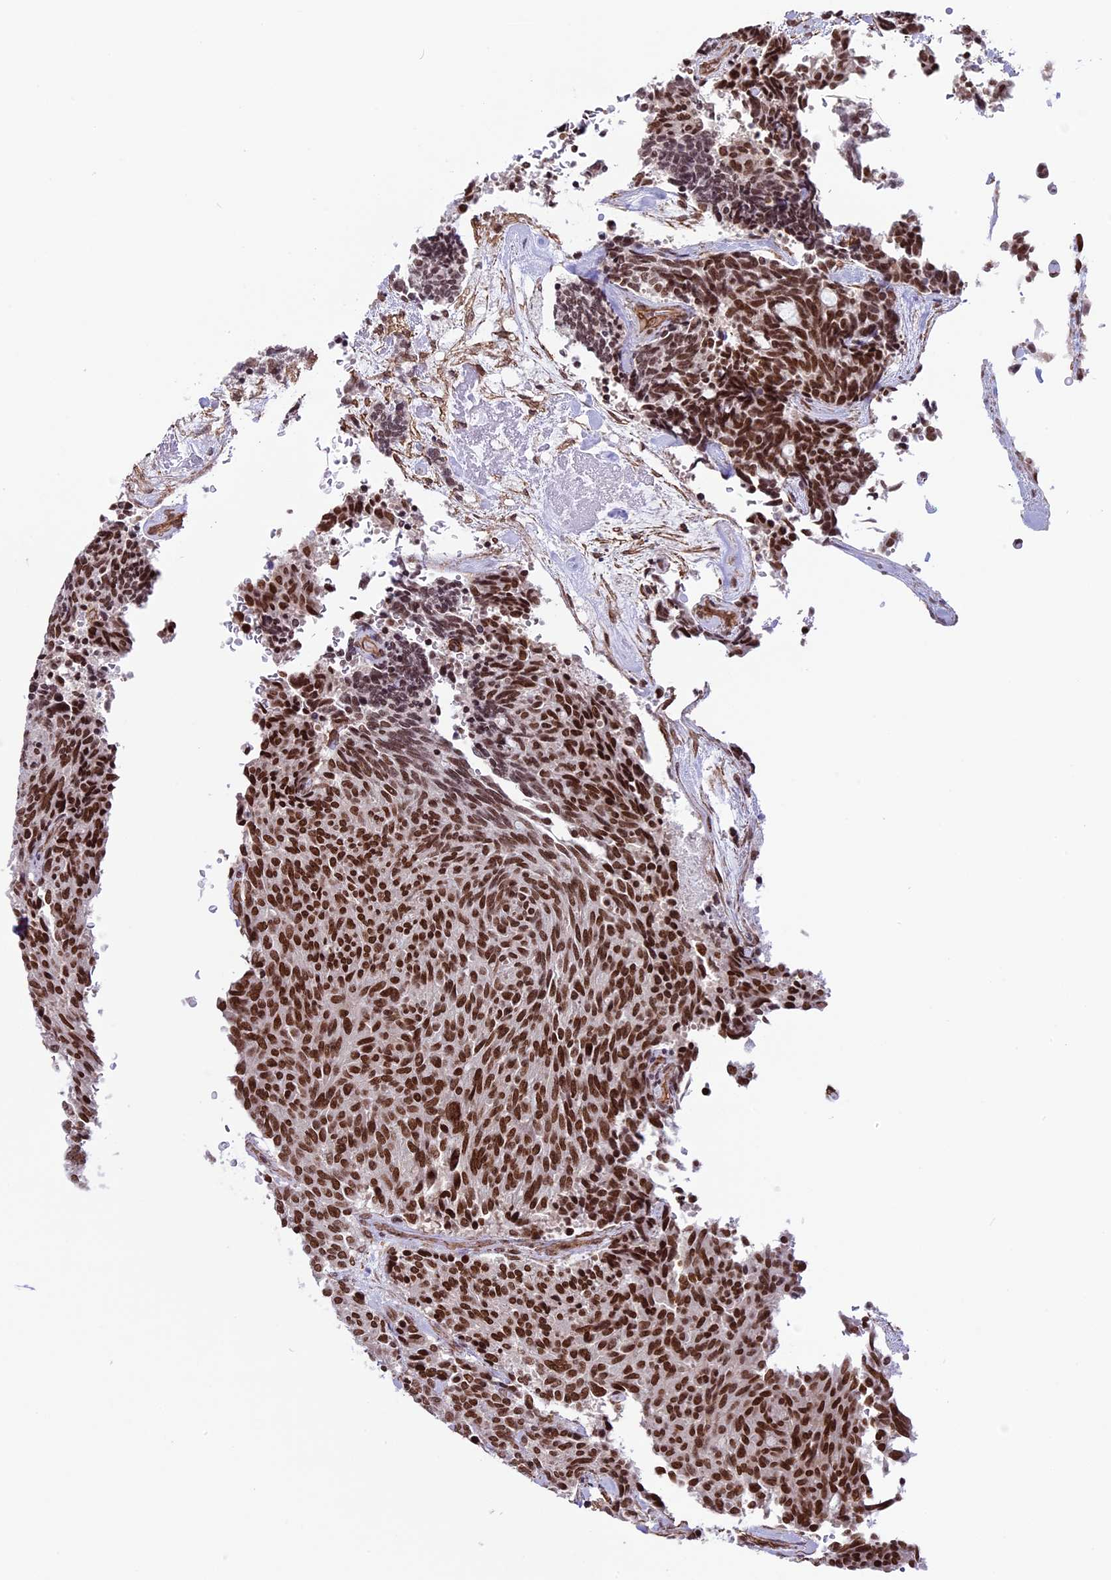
{"staining": {"intensity": "strong", "quantity": ">75%", "location": "nuclear"}, "tissue": "carcinoid", "cell_type": "Tumor cells", "image_type": "cancer", "snomed": [{"axis": "morphology", "description": "Carcinoid, malignant, NOS"}, {"axis": "topography", "description": "Pancreas"}], "caption": "A brown stain highlights strong nuclear expression of a protein in malignant carcinoid tumor cells.", "gene": "MPHOSPH8", "patient": {"sex": "female", "age": 54}}